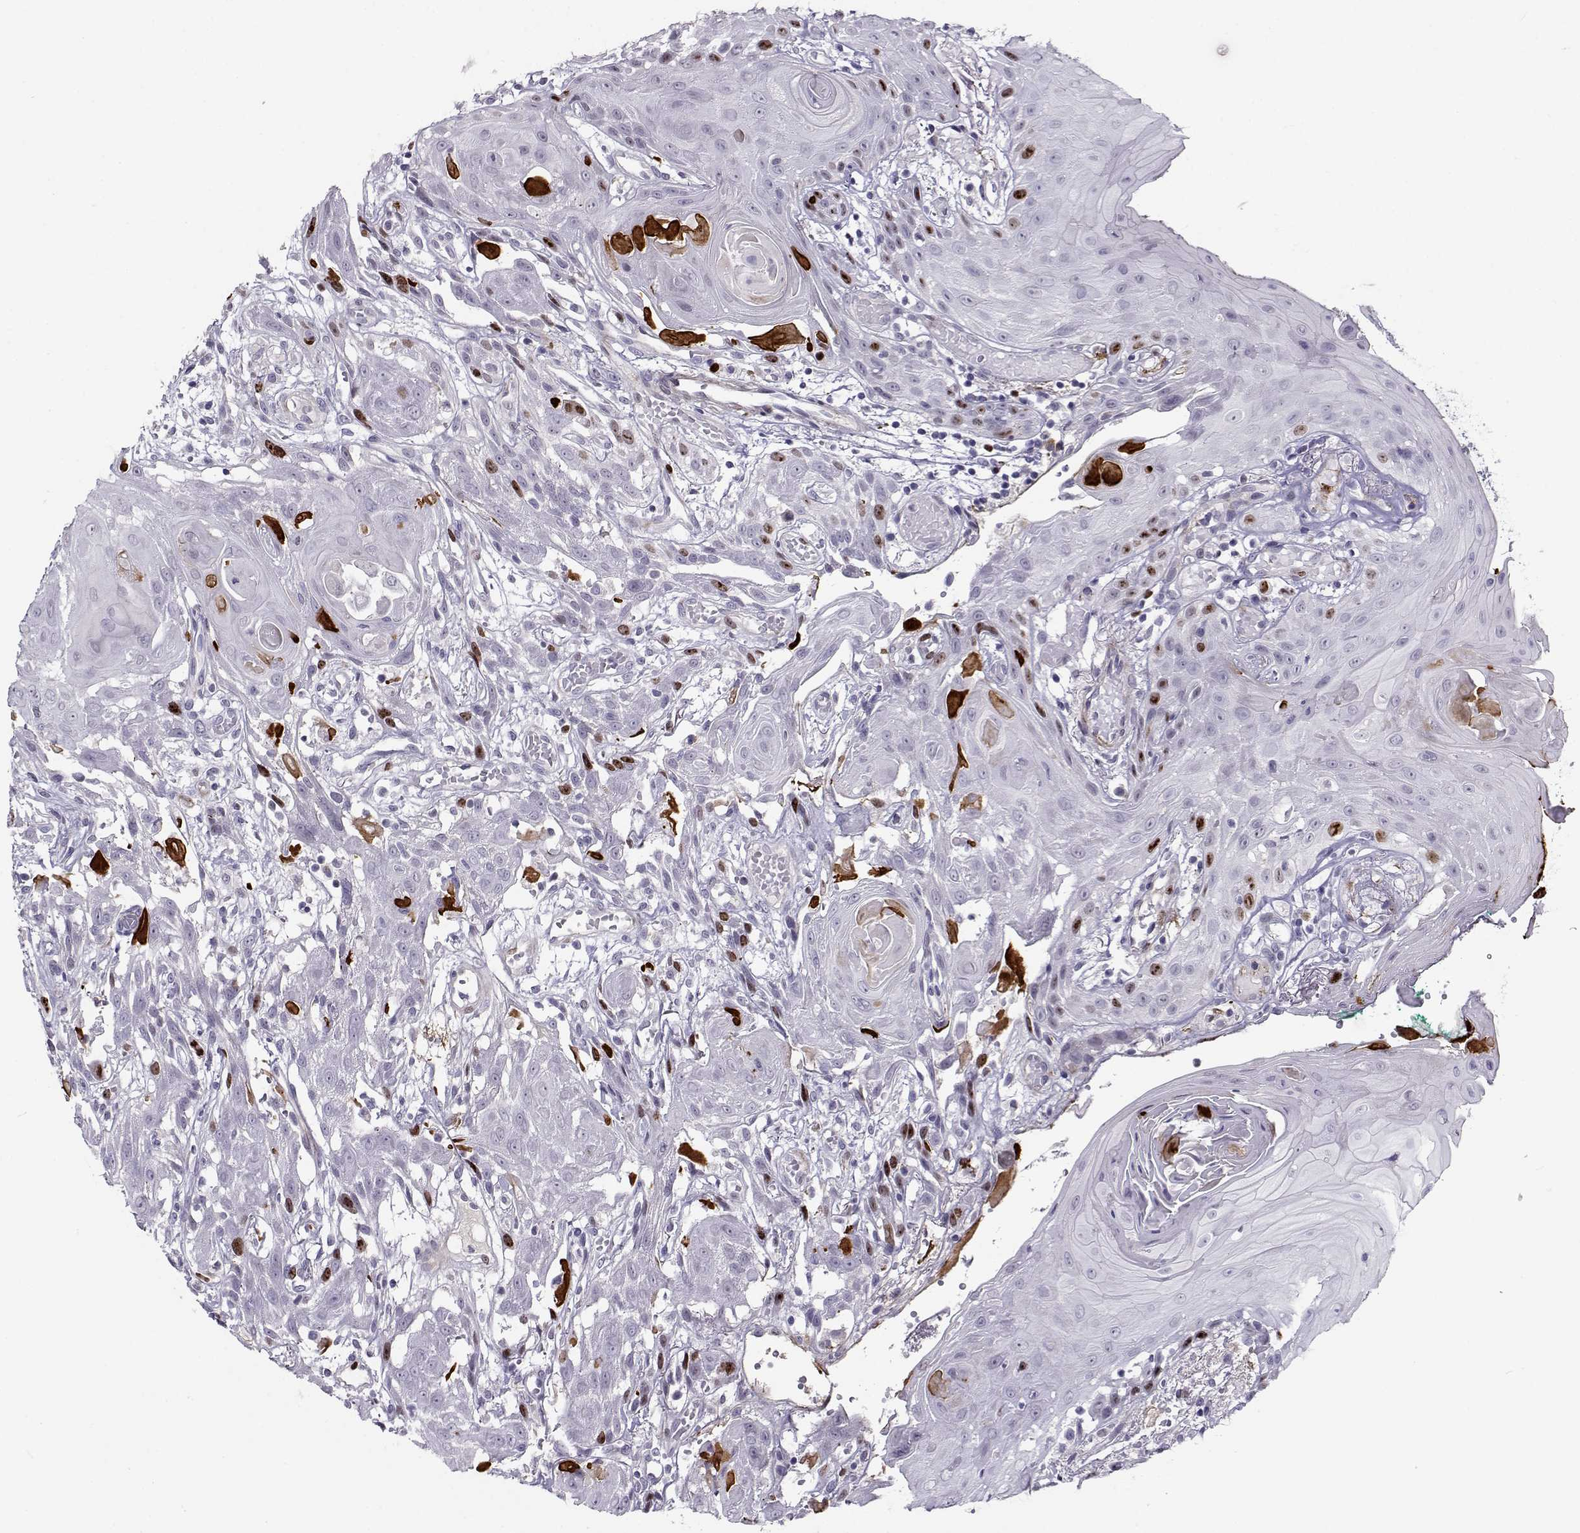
{"staining": {"intensity": "negative", "quantity": "none", "location": "none"}, "tissue": "head and neck cancer", "cell_type": "Tumor cells", "image_type": "cancer", "snomed": [{"axis": "morphology", "description": "Normal tissue, NOS"}, {"axis": "morphology", "description": "Squamous cell carcinoma, NOS"}, {"axis": "topography", "description": "Oral tissue"}, {"axis": "topography", "description": "Salivary gland"}, {"axis": "topography", "description": "Head-Neck"}], "caption": "Tumor cells are negative for protein expression in human head and neck squamous cell carcinoma. (Brightfield microscopy of DAB (3,3'-diaminobenzidine) immunohistochemistry (IHC) at high magnification).", "gene": "NPW", "patient": {"sex": "female", "age": 62}}